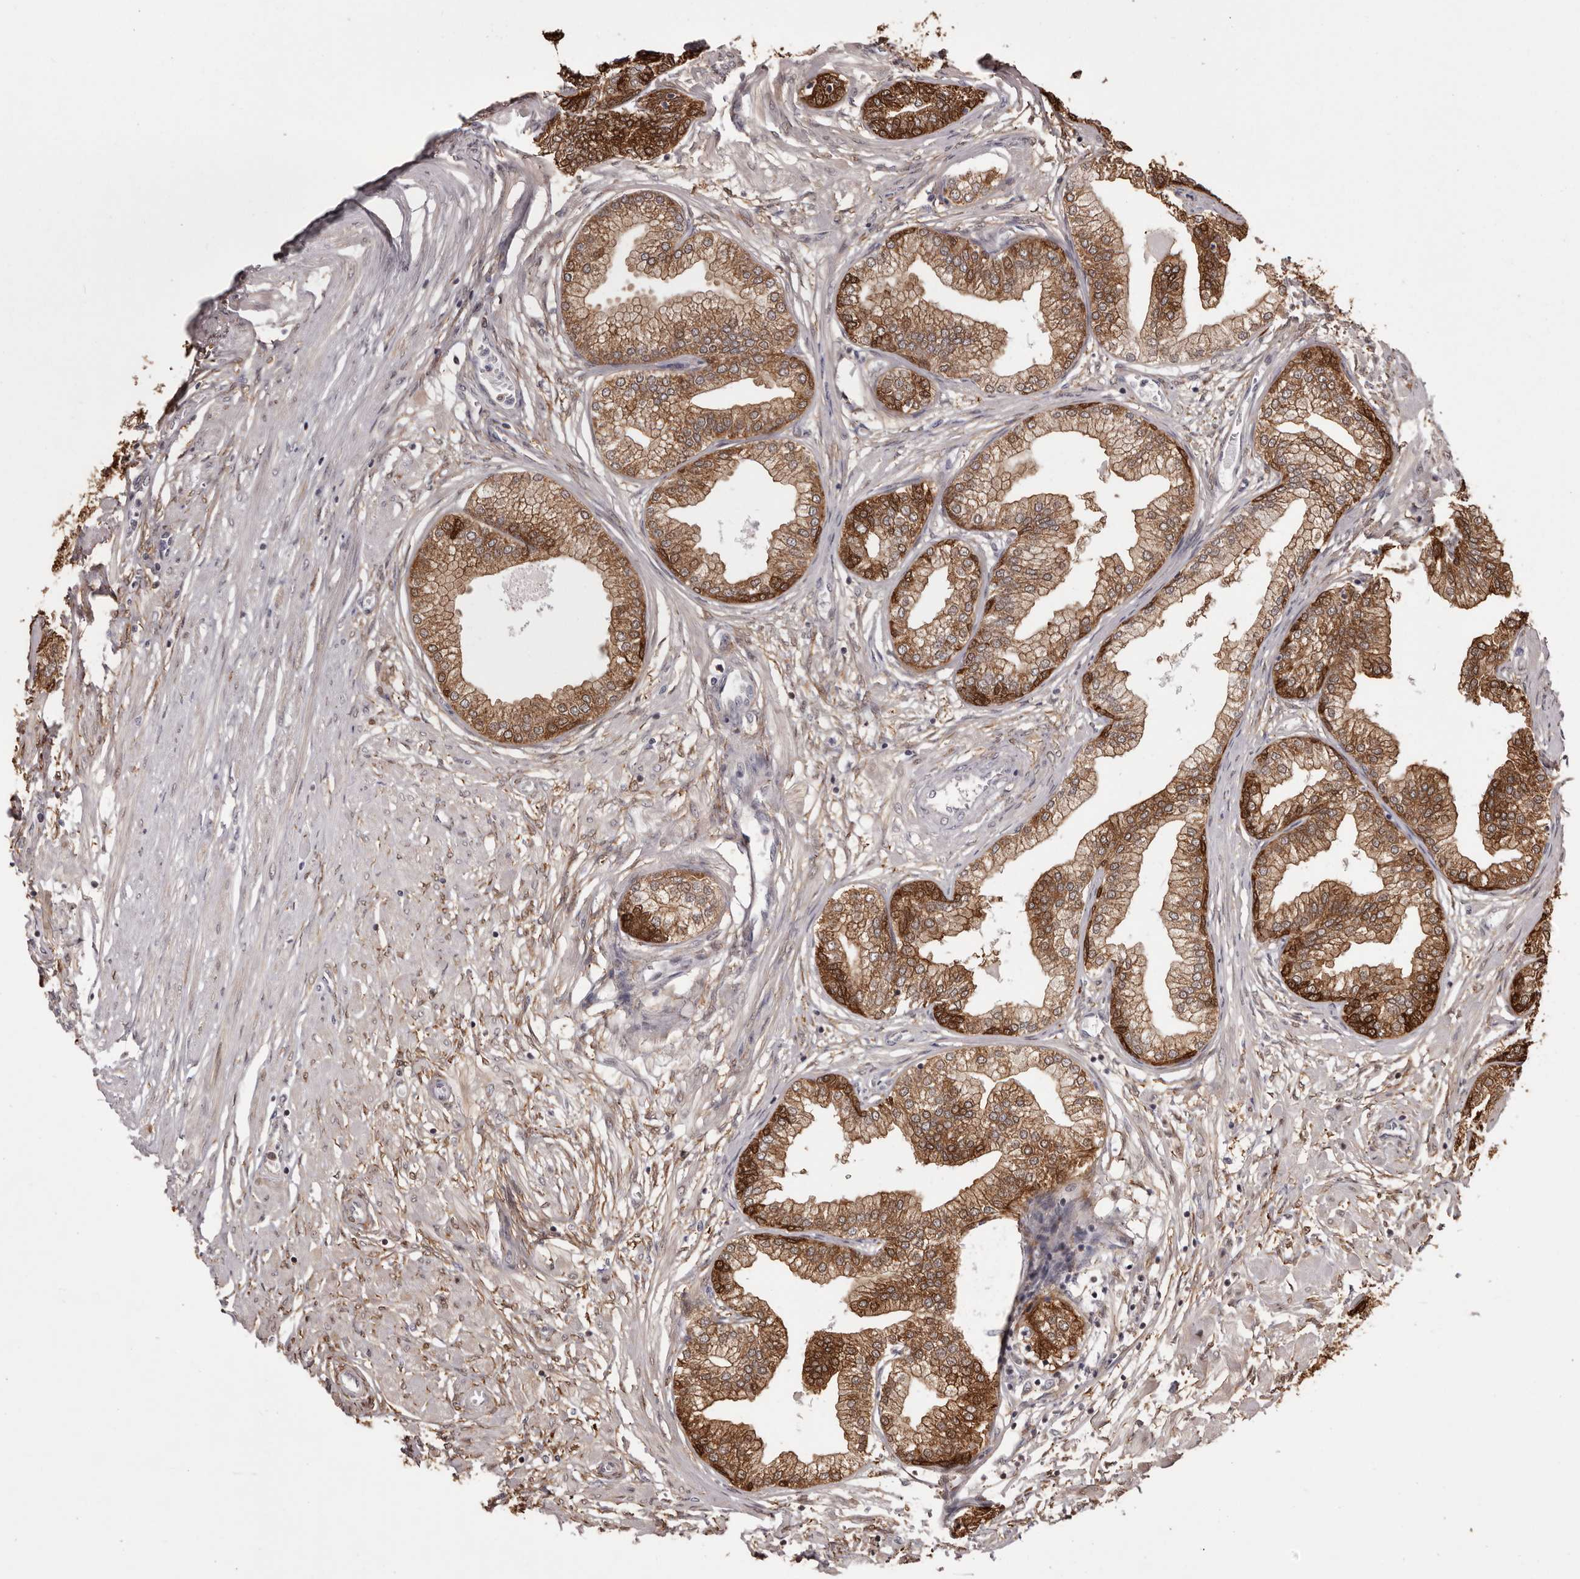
{"staining": {"intensity": "strong", "quantity": ">75%", "location": "cytoplasmic/membranous"}, "tissue": "prostate", "cell_type": "Glandular cells", "image_type": "normal", "snomed": [{"axis": "morphology", "description": "Normal tissue, NOS"}, {"axis": "morphology", "description": "Urothelial carcinoma, Low grade"}, {"axis": "topography", "description": "Urinary bladder"}, {"axis": "topography", "description": "Prostate"}], "caption": "A high amount of strong cytoplasmic/membranous staining is present in about >75% of glandular cells in unremarkable prostate. (DAB (3,3'-diaminobenzidine) IHC, brown staining for protein, blue staining for nuclei).", "gene": "GFOD1", "patient": {"sex": "male", "age": 60}}